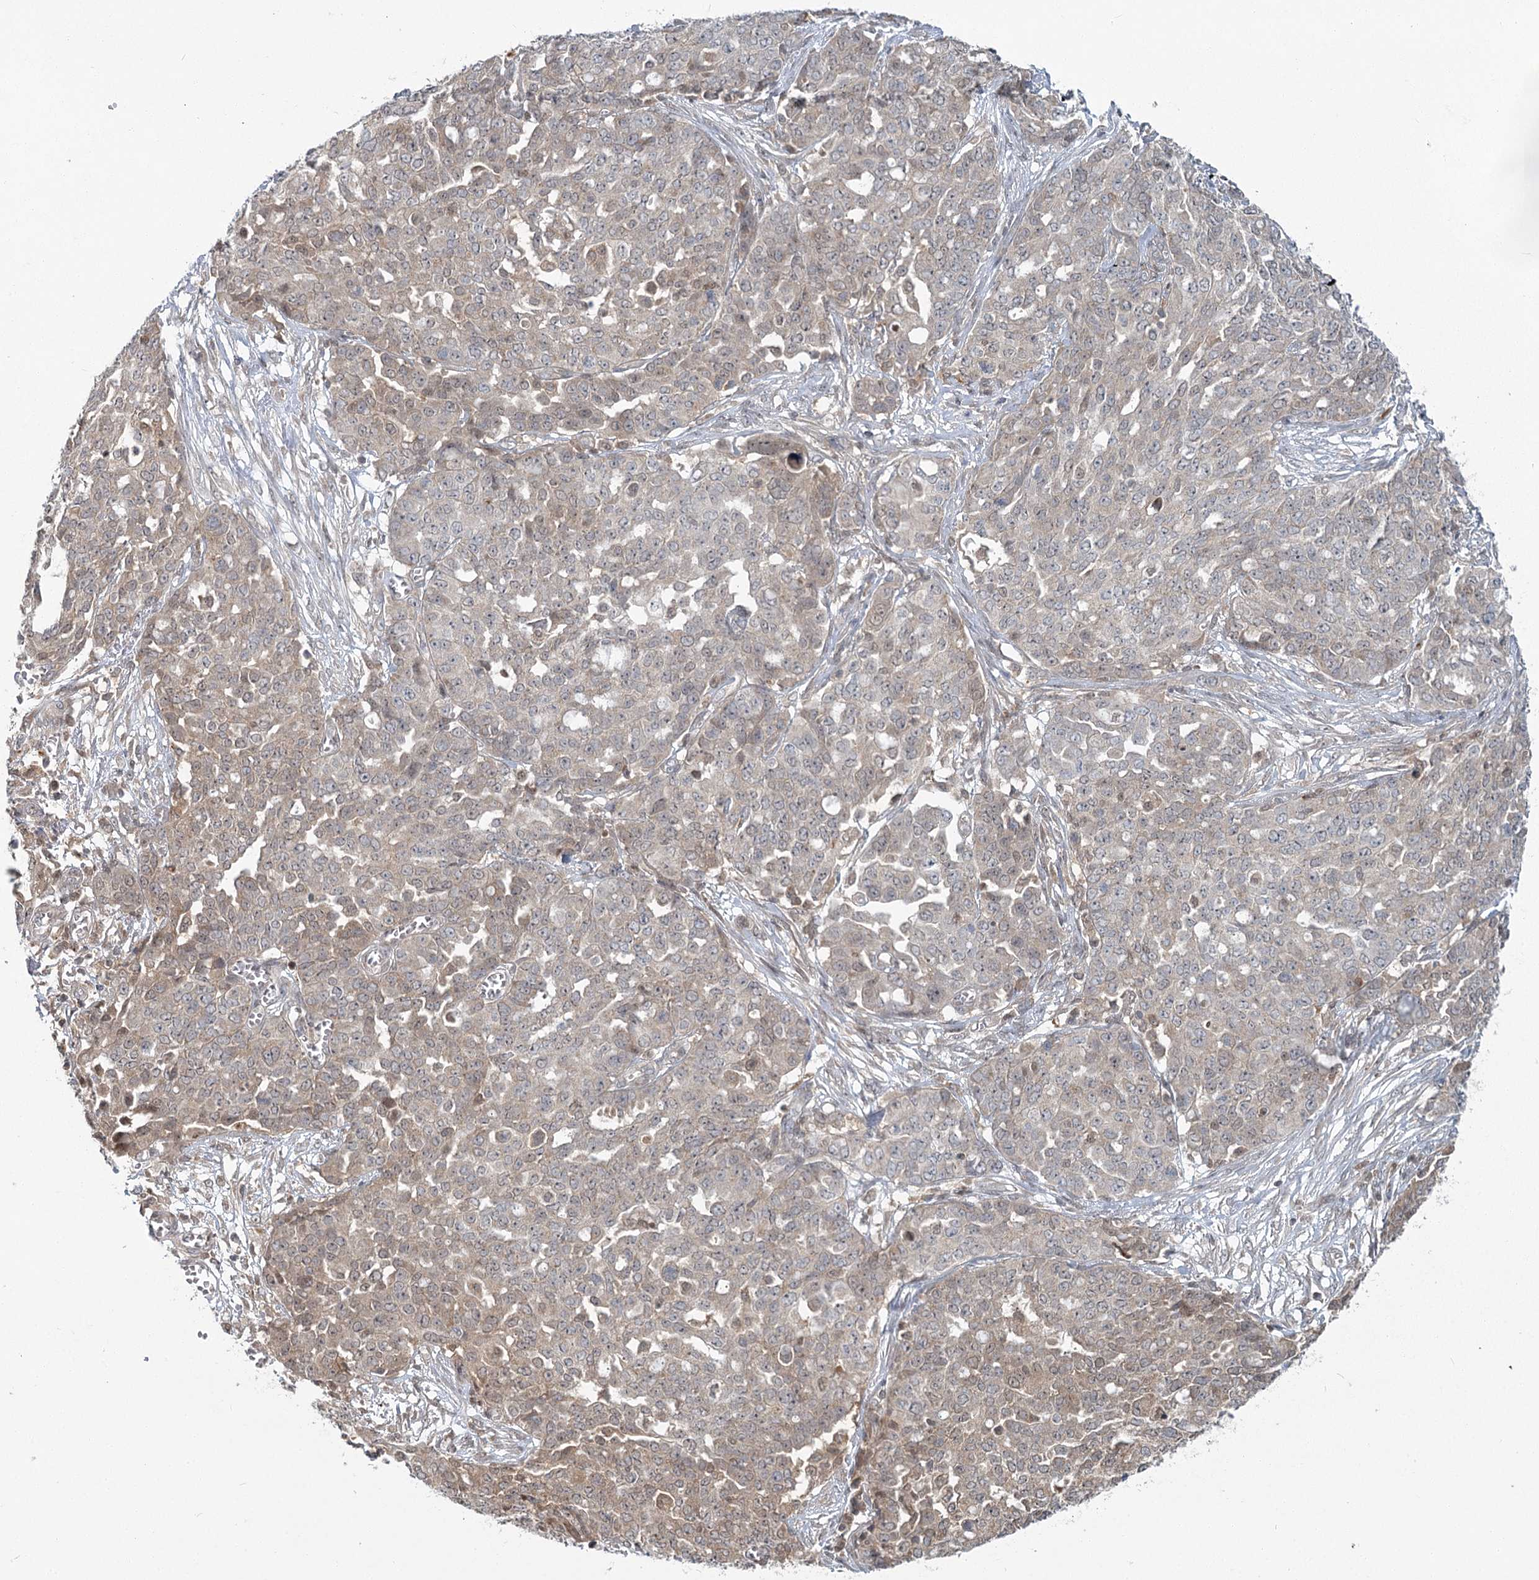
{"staining": {"intensity": "weak", "quantity": "25%-75%", "location": "cytoplasmic/membranous,nuclear"}, "tissue": "ovarian cancer", "cell_type": "Tumor cells", "image_type": "cancer", "snomed": [{"axis": "morphology", "description": "Cystadenocarcinoma, serous, NOS"}, {"axis": "topography", "description": "Soft tissue"}, {"axis": "topography", "description": "Ovary"}], "caption": "IHC photomicrograph of human serous cystadenocarcinoma (ovarian) stained for a protein (brown), which reveals low levels of weak cytoplasmic/membranous and nuclear positivity in about 25%-75% of tumor cells.", "gene": "THNSL1", "patient": {"sex": "female", "age": 57}}